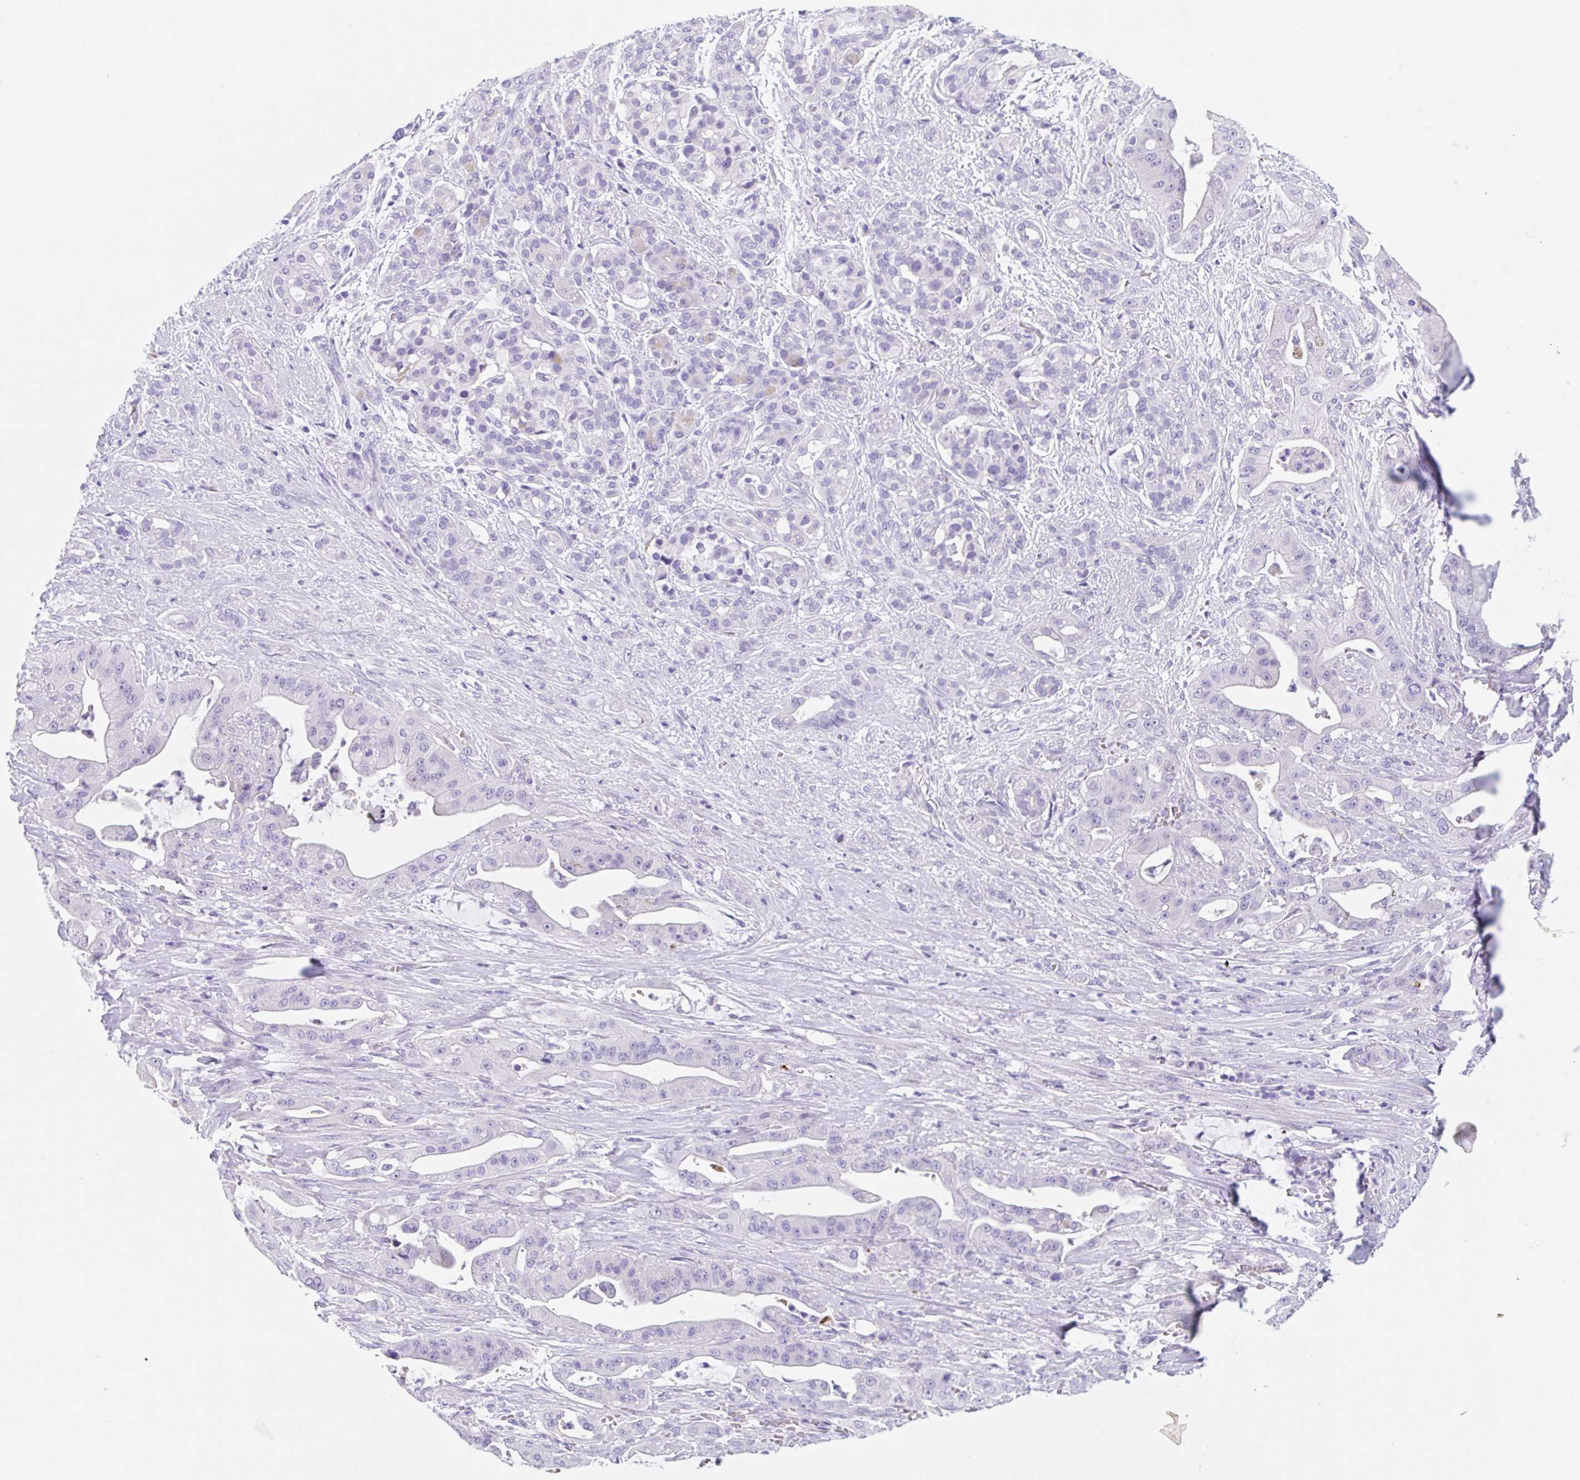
{"staining": {"intensity": "negative", "quantity": "none", "location": "none"}, "tissue": "pancreatic cancer", "cell_type": "Tumor cells", "image_type": "cancer", "snomed": [{"axis": "morphology", "description": "Adenocarcinoma, NOS"}, {"axis": "topography", "description": "Pancreas"}], "caption": "This is an immunohistochemistry image of human pancreatic cancer. There is no positivity in tumor cells.", "gene": "KLK8", "patient": {"sex": "male", "age": 57}}